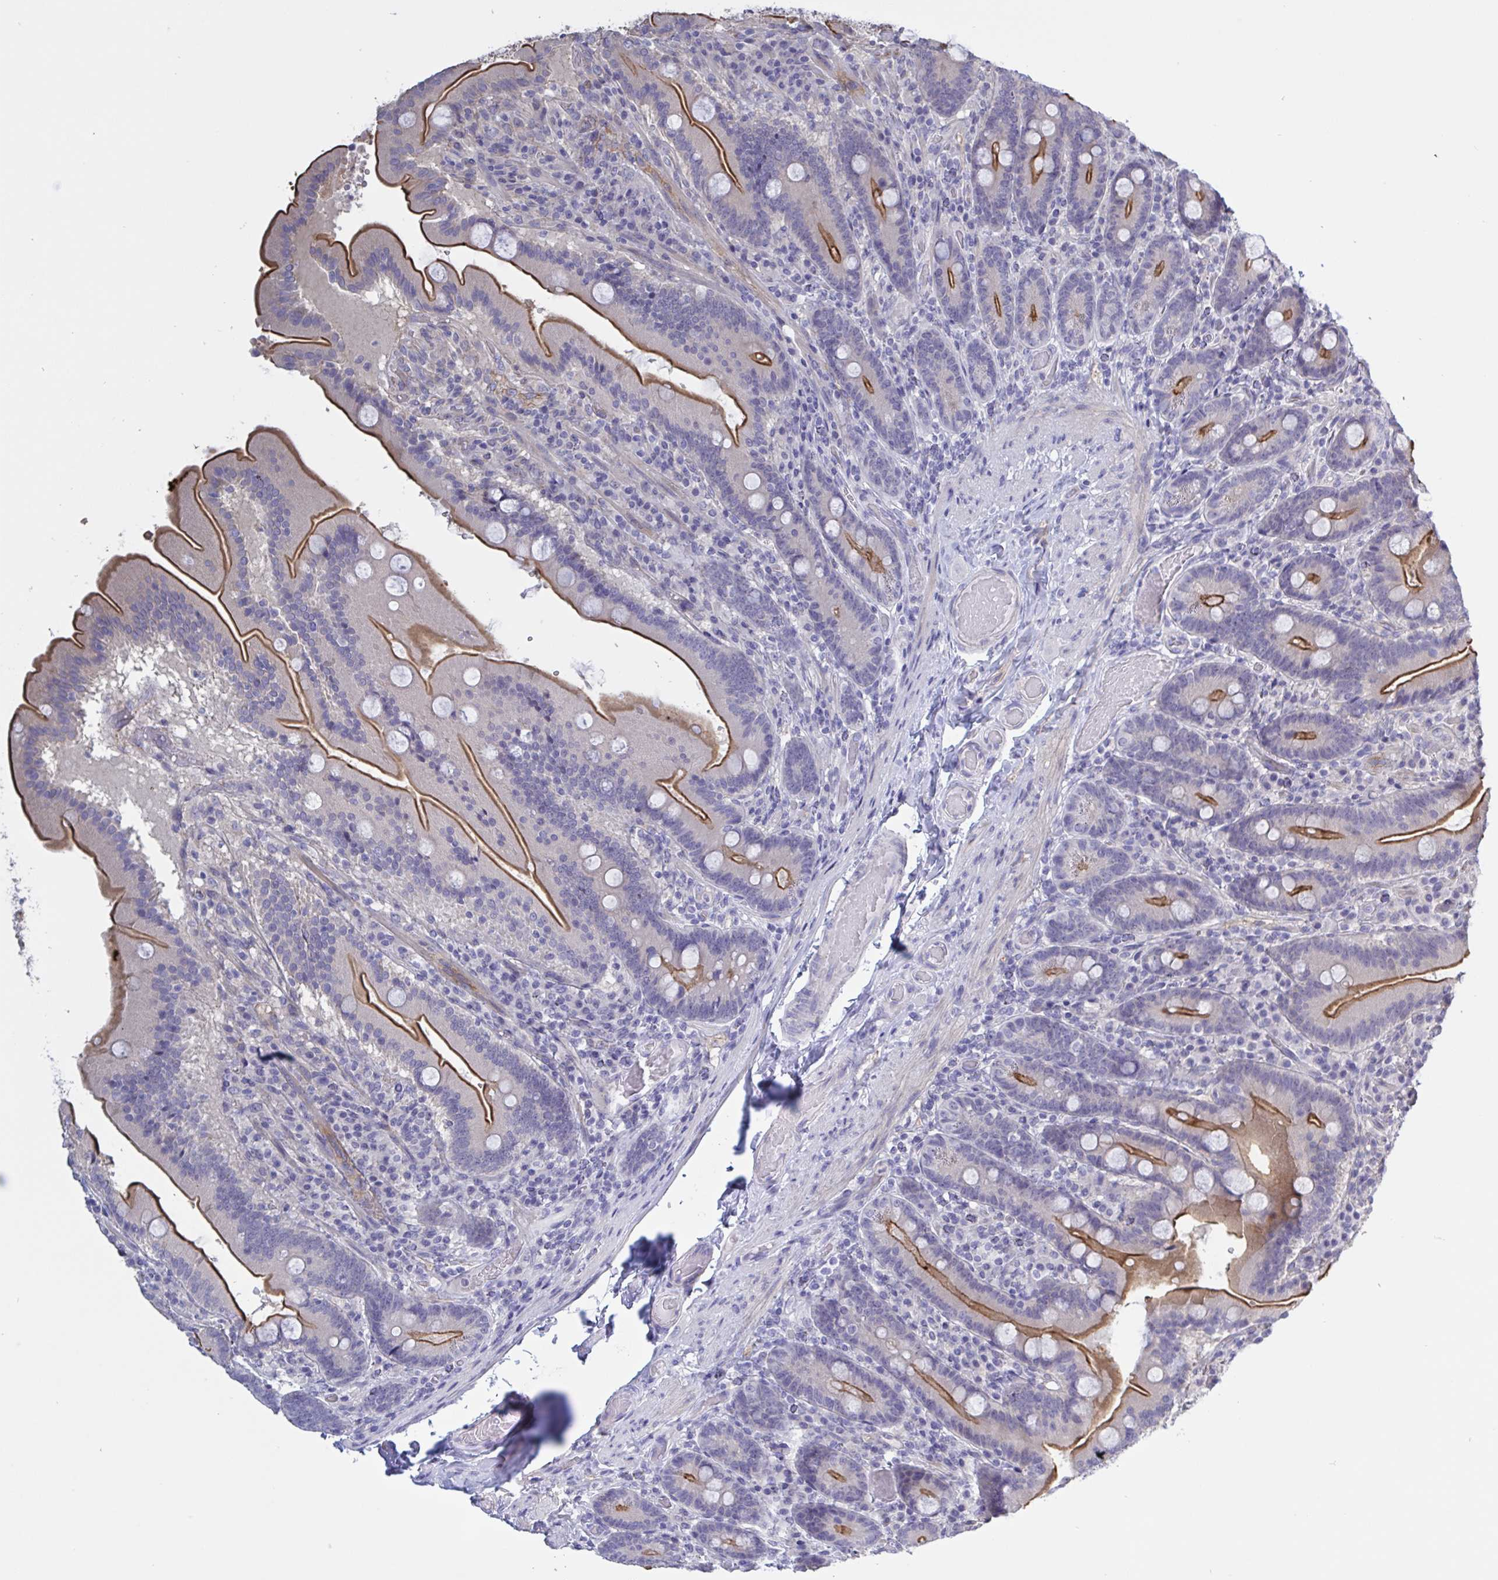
{"staining": {"intensity": "strong", "quantity": ">75%", "location": "cytoplasmic/membranous"}, "tissue": "duodenum", "cell_type": "Glandular cells", "image_type": "normal", "snomed": [{"axis": "morphology", "description": "Normal tissue, NOS"}, {"axis": "topography", "description": "Duodenum"}], "caption": "Duodenum was stained to show a protein in brown. There is high levels of strong cytoplasmic/membranous expression in about >75% of glandular cells.", "gene": "ST14", "patient": {"sex": "female", "age": 62}}